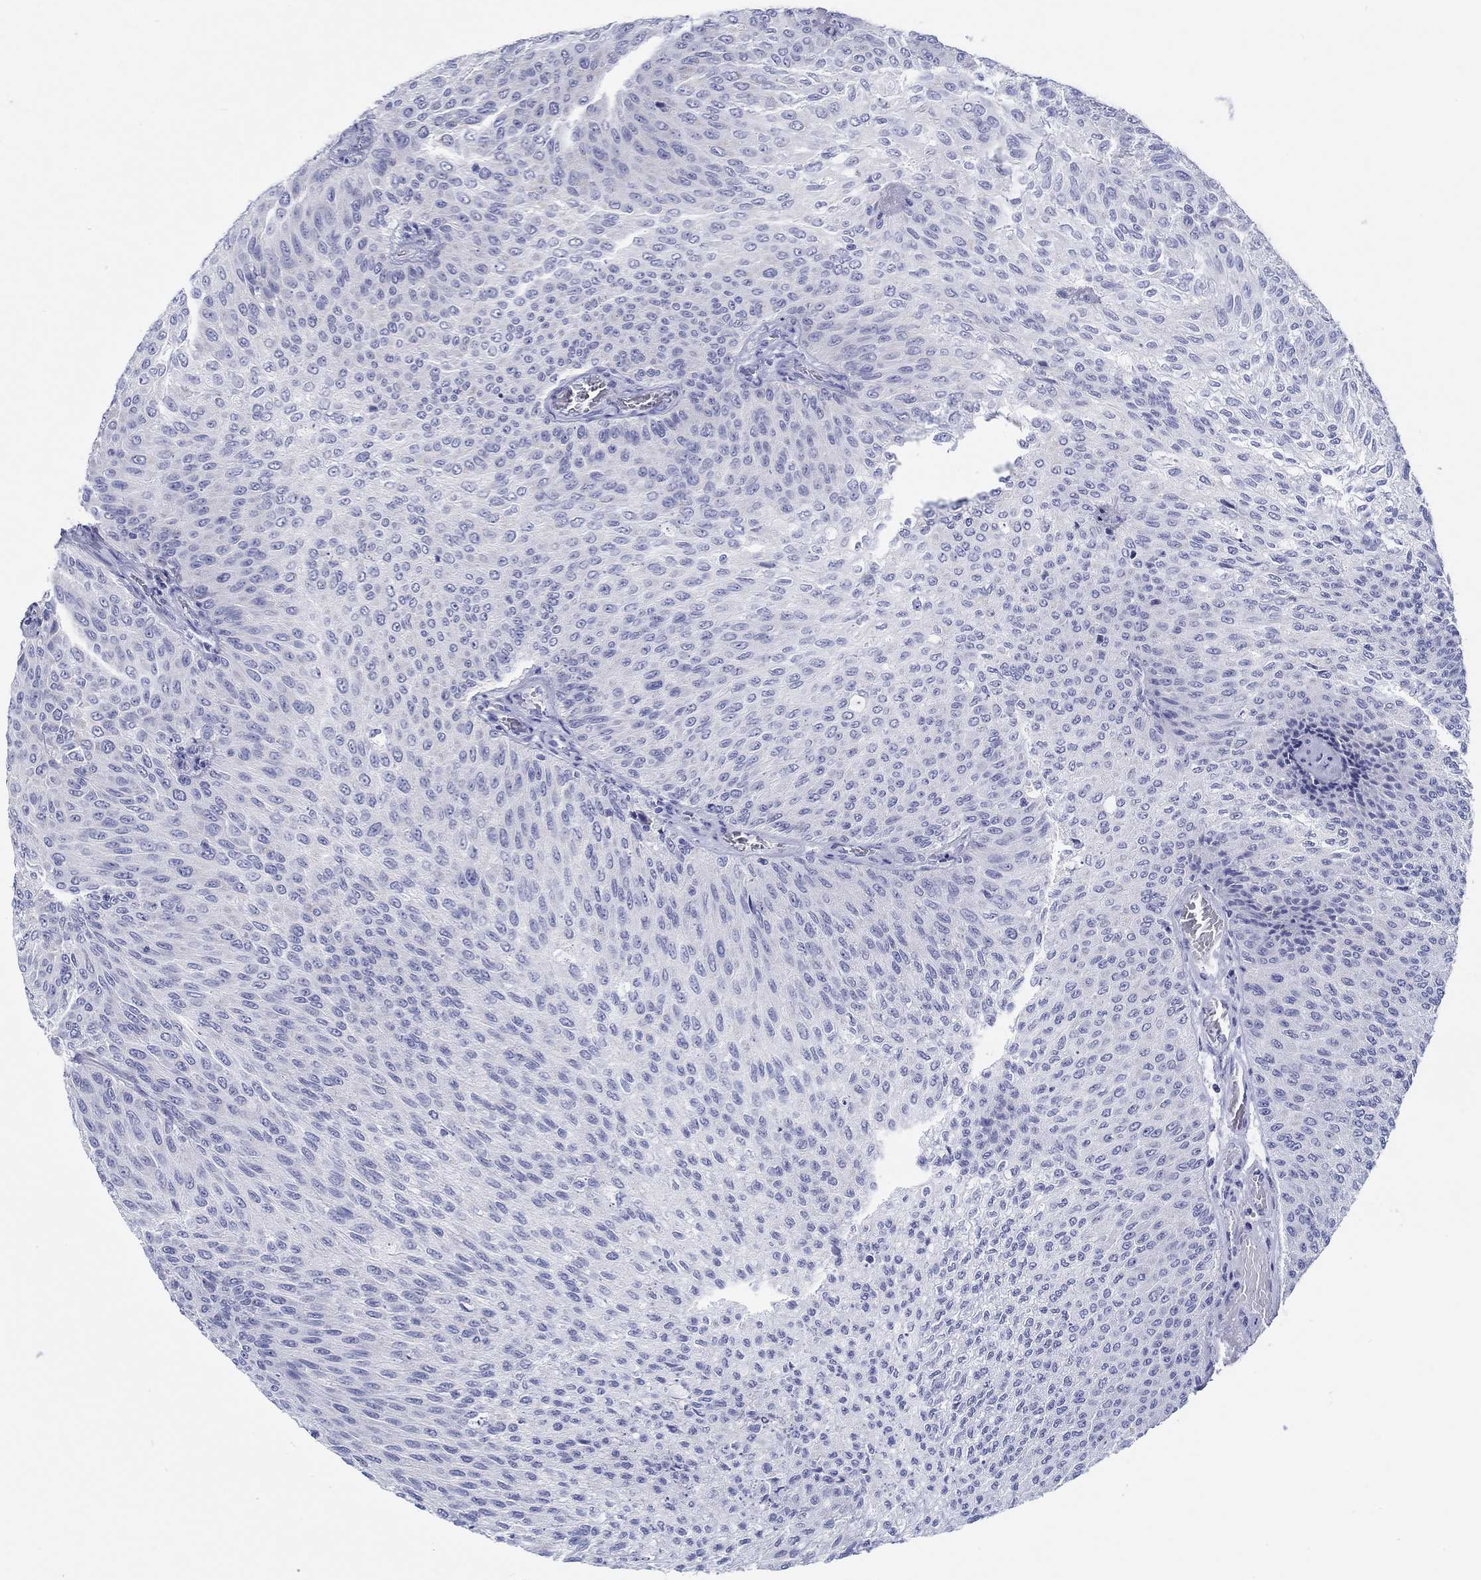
{"staining": {"intensity": "negative", "quantity": "none", "location": "none"}, "tissue": "urothelial cancer", "cell_type": "Tumor cells", "image_type": "cancer", "snomed": [{"axis": "morphology", "description": "Urothelial carcinoma, Low grade"}, {"axis": "topography", "description": "Ureter, NOS"}, {"axis": "topography", "description": "Urinary bladder"}], "caption": "An image of urothelial cancer stained for a protein demonstrates no brown staining in tumor cells.", "gene": "H1-1", "patient": {"sex": "male", "age": 78}}